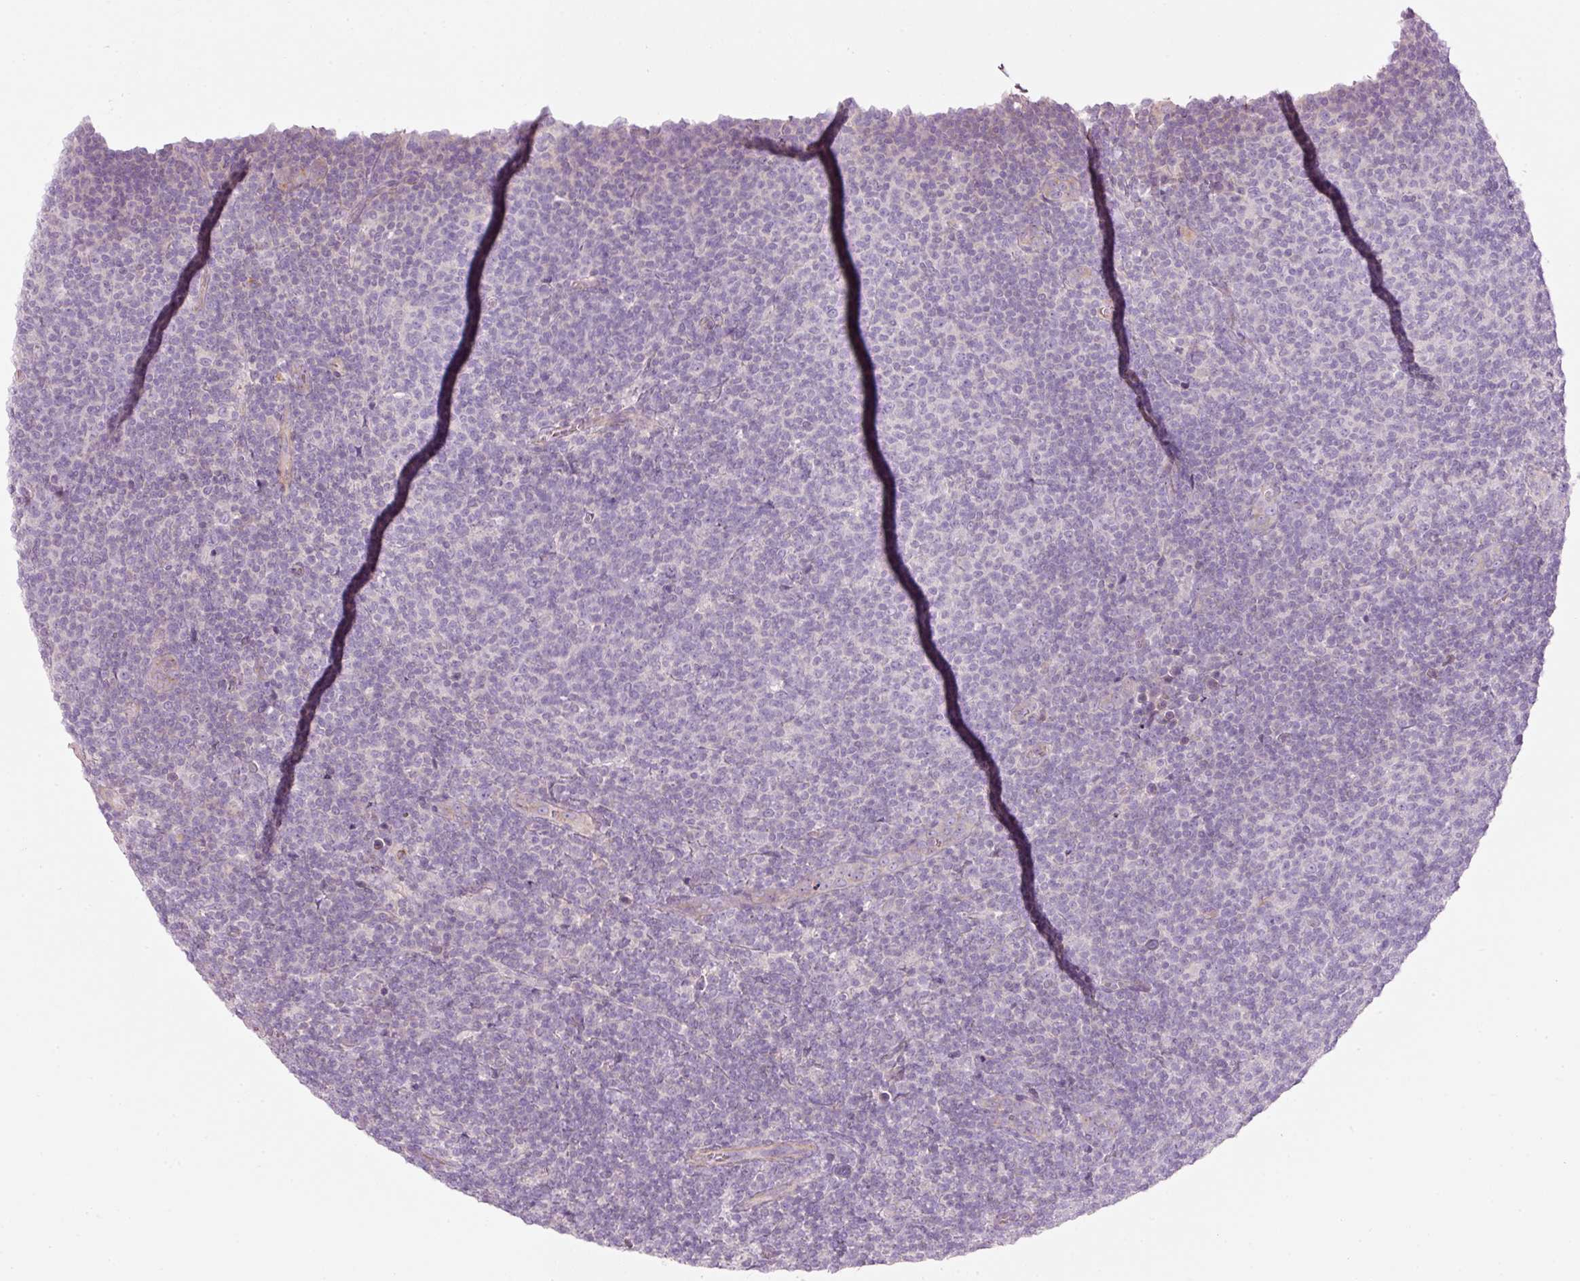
{"staining": {"intensity": "negative", "quantity": "none", "location": "none"}, "tissue": "lymphoma", "cell_type": "Tumor cells", "image_type": "cancer", "snomed": [{"axis": "morphology", "description": "Malignant lymphoma, non-Hodgkin's type, Low grade"}, {"axis": "topography", "description": "Lymph node"}], "caption": "Protein analysis of lymphoma displays no significant positivity in tumor cells.", "gene": "MAP3K3", "patient": {"sex": "male", "age": 66}}